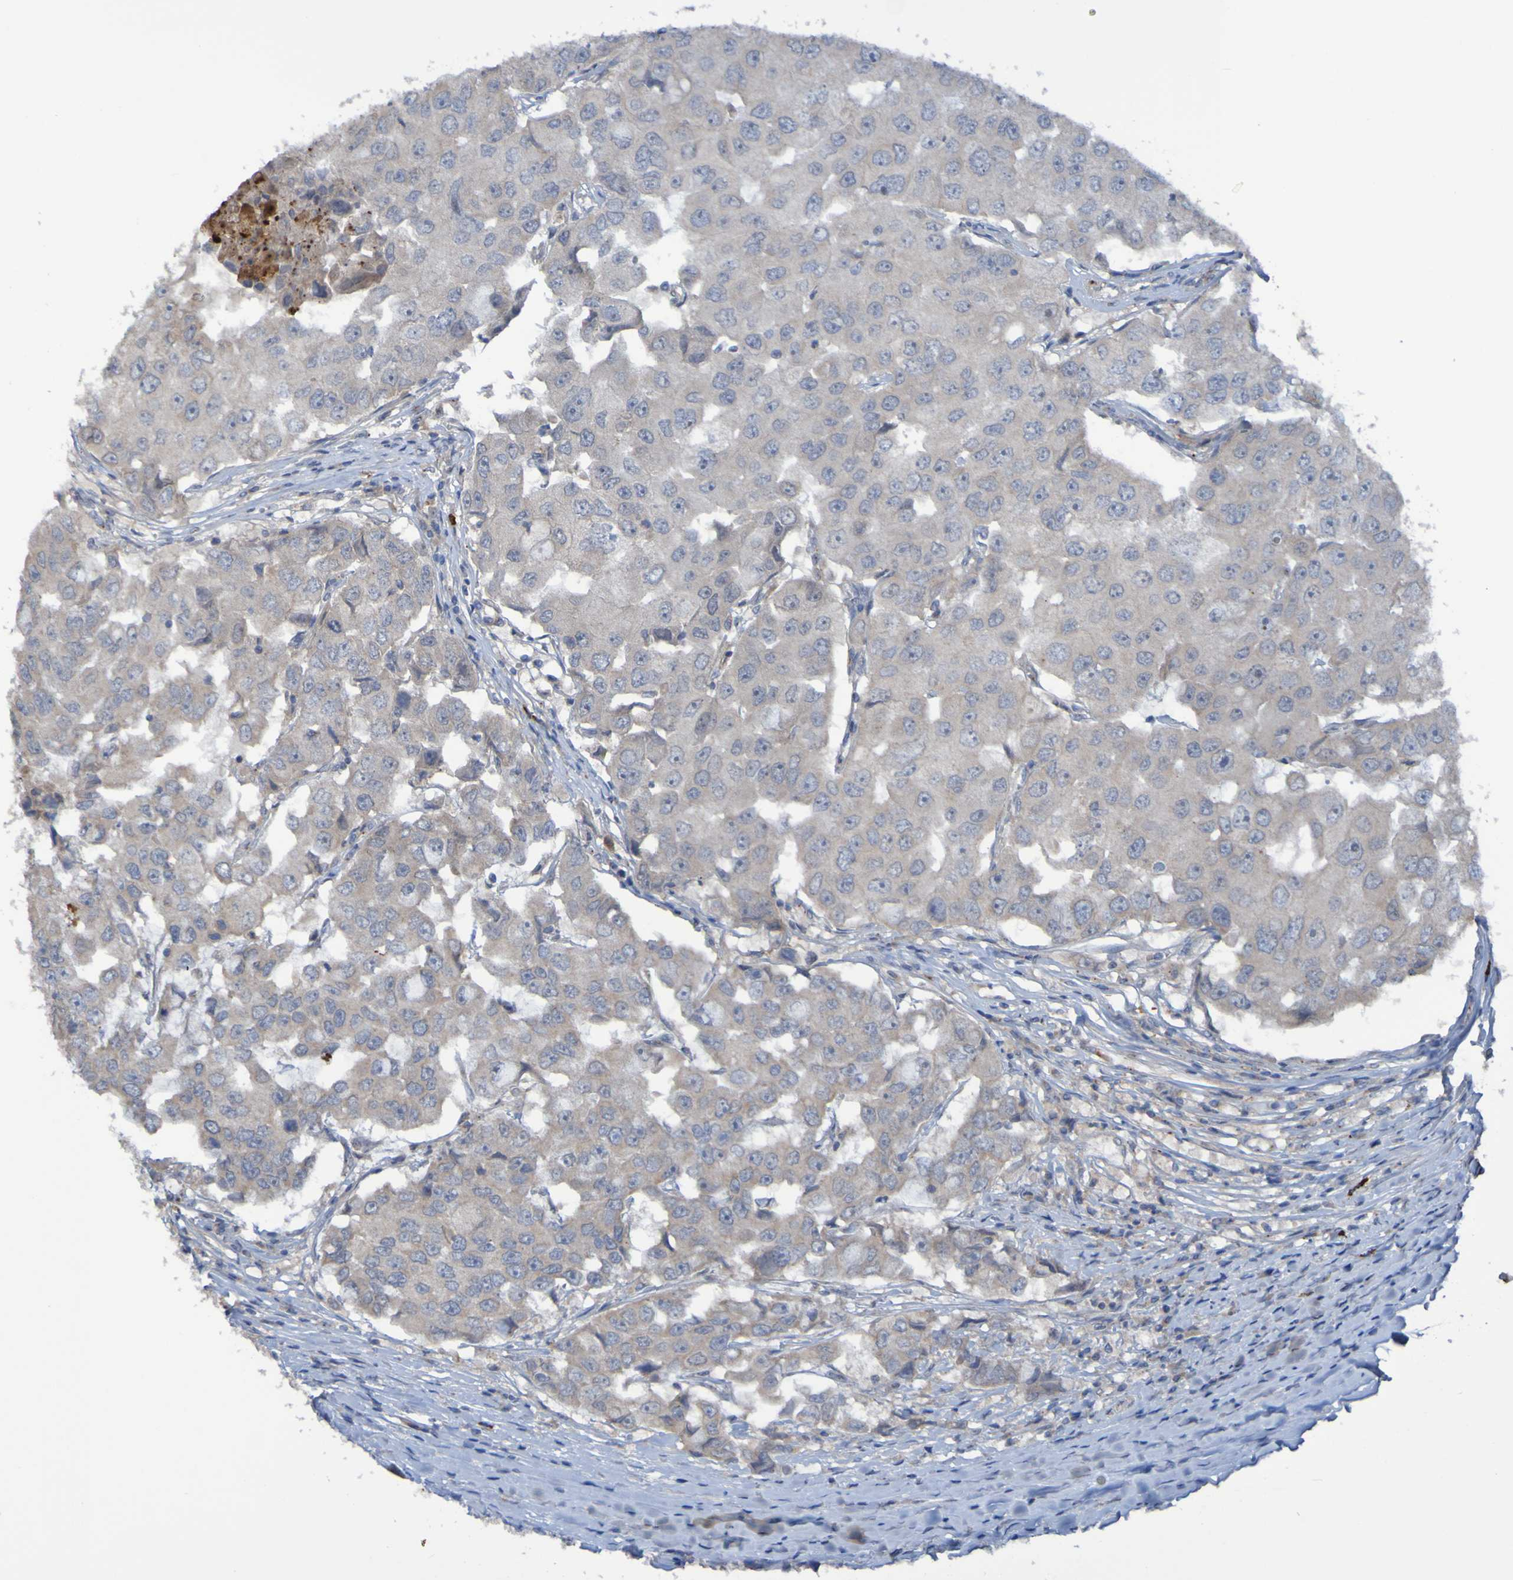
{"staining": {"intensity": "weak", "quantity": ">75%", "location": "cytoplasmic/membranous"}, "tissue": "breast cancer", "cell_type": "Tumor cells", "image_type": "cancer", "snomed": [{"axis": "morphology", "description": "Duct carcinoma"}, {"axis": "topography", "description": "Breast"}], "caption": "Intraductal carcinoma (breast) tissue reveals weak cytoplasmic/membranous positivity in about >75% of tumor cells, visualized by immunohistochemistry.", "gene": "ANGPT4", "patient": {"sex": "female", "age": 27}}